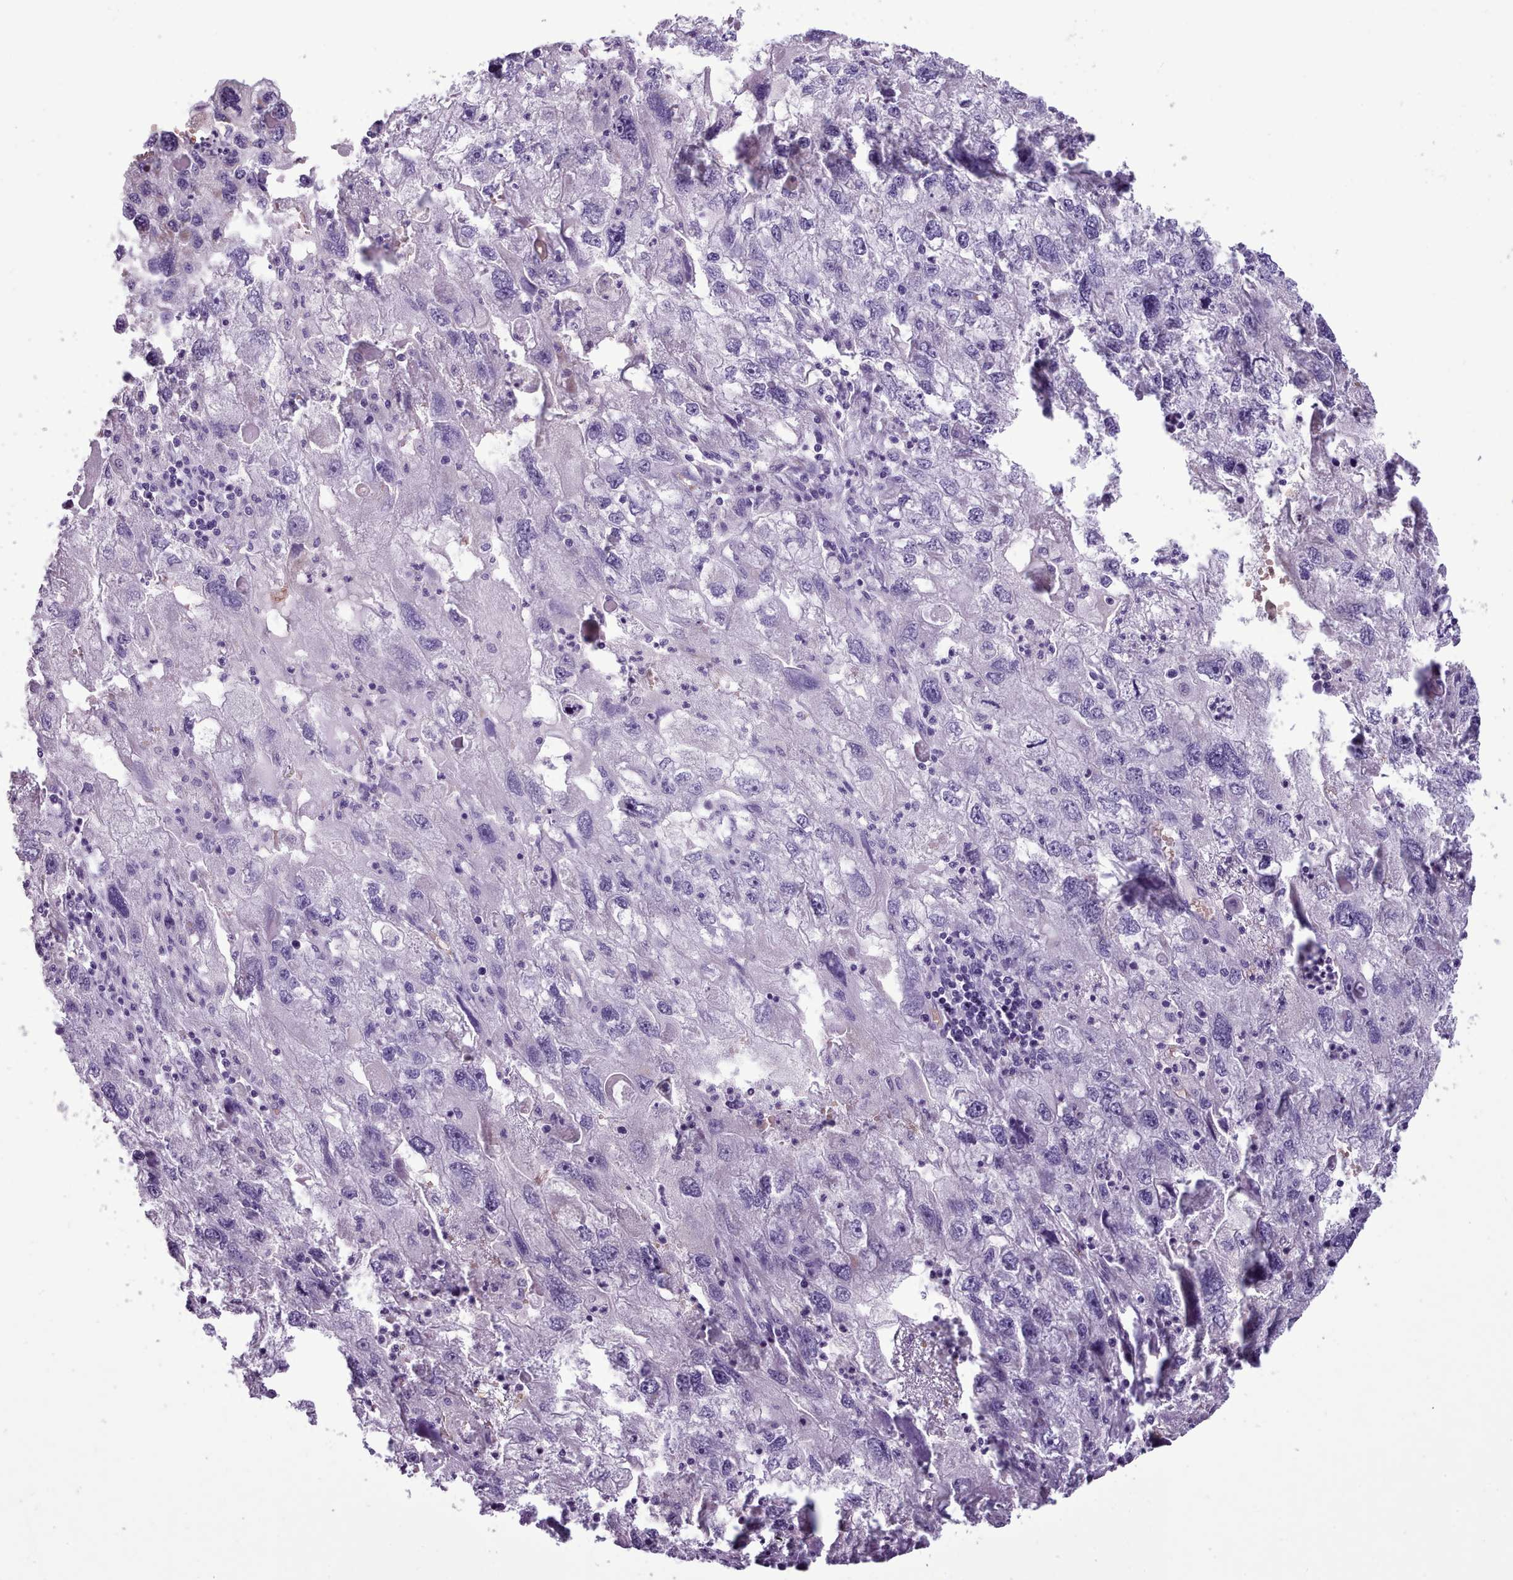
{"staining": {"intensity": "negative", "quantity": "none", "location": "none"}, "tissue": "endometrial cancer", "cell_type": "Tumor cells", "image_type": "cancer", "snomed": [{"axis": "morphology", "description": "Adenocarcinoma, NOS"}, {"axis": "topography", "description": "Endometrium"}], "caption": "This histopathology image is of endometrial cancer stained with immunohistochemistry (IHC) to label a protein in brown with the nuclei are counter-stained blue. There is no staining in tumor cells.", "gene": "AK4", "patient": {"sex": "female", "age": 49}}